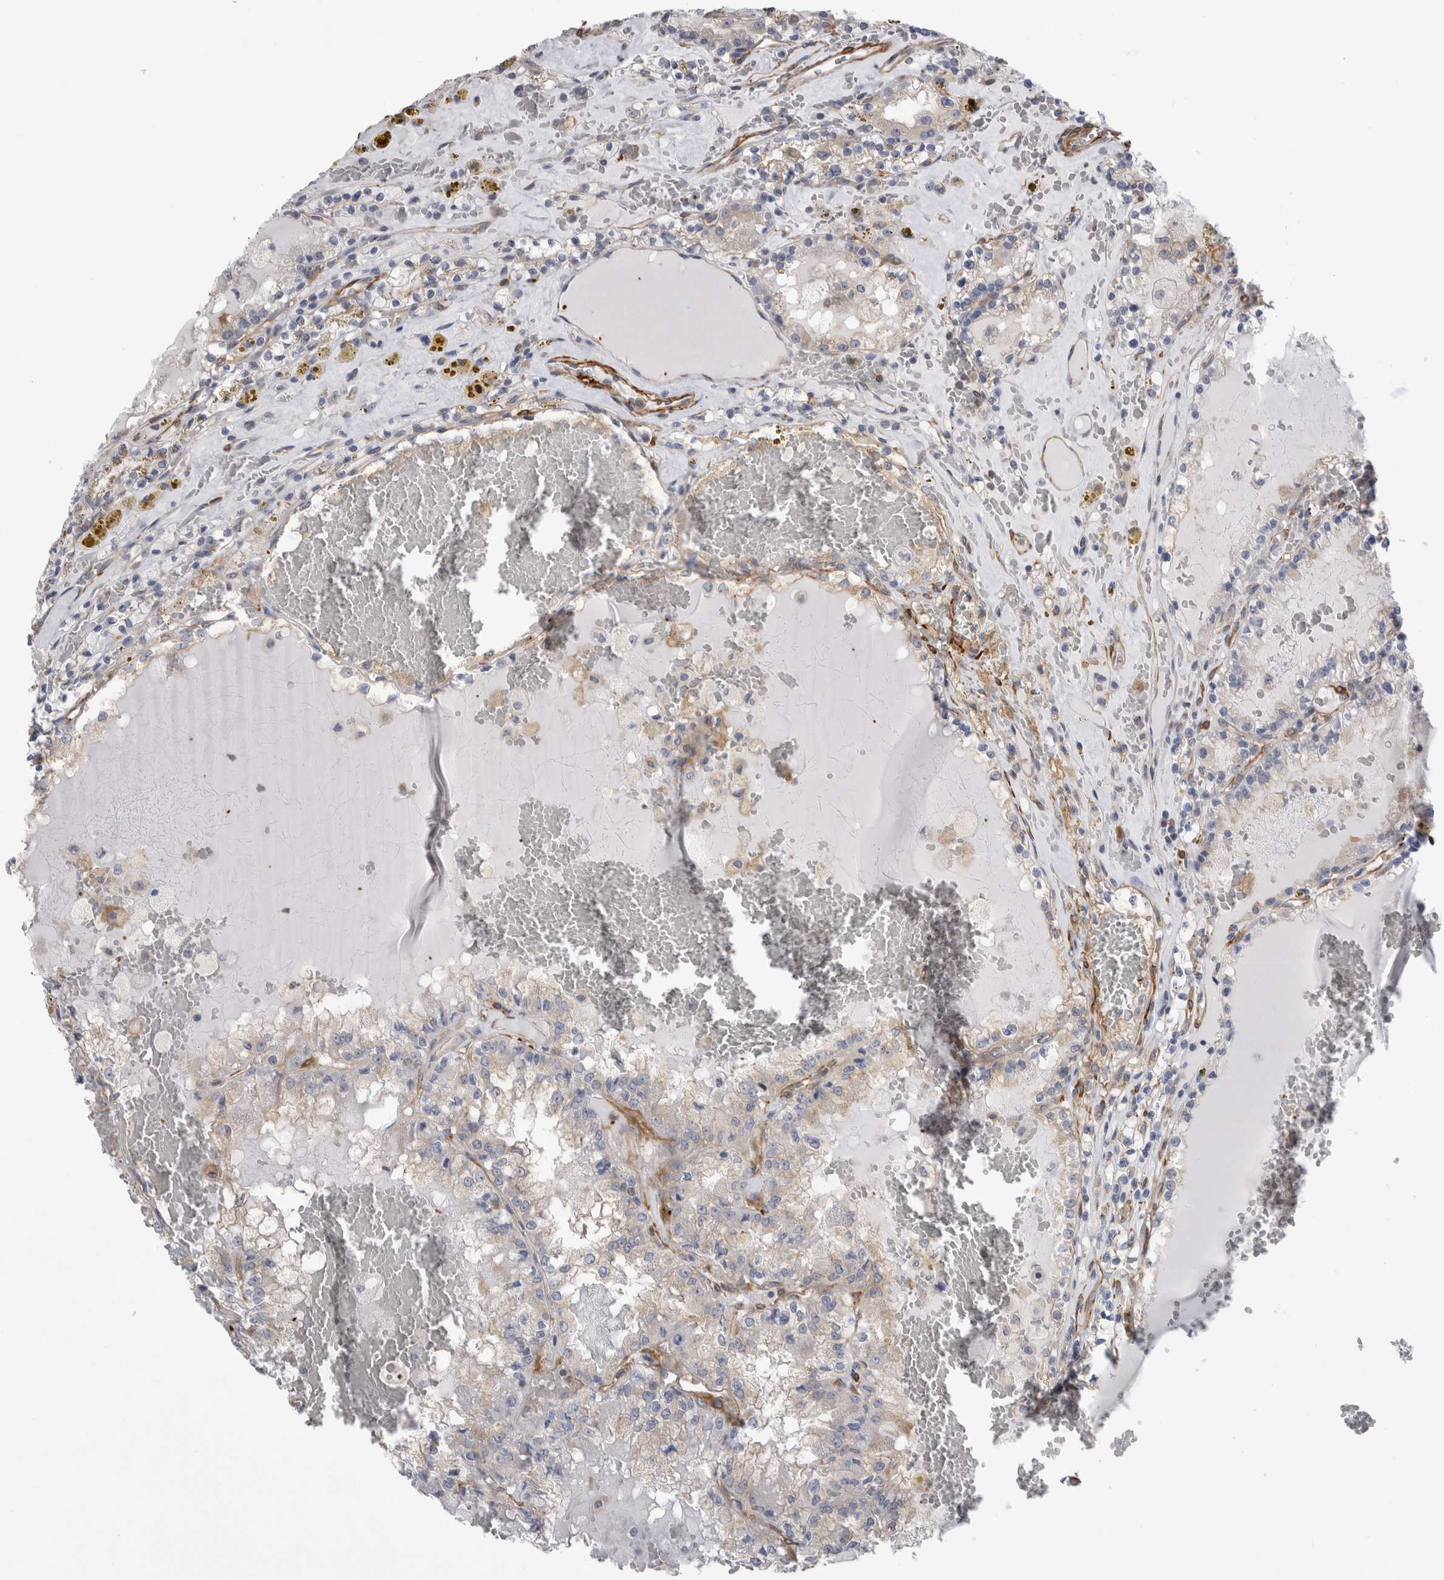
{"staining": {"intensity": "negative", "quantity": "none", "location": "none"}, "tissue": "renal cancer", "cell_type": "Tumor cells", "image_type": "cancer", "snomed": [{"axis": "morphology", "description": "Adenocarcinoma, NOS"}, {"axis": "topography", "description": "Kidney"}], "caption": "Tumor cells are negative for brown protein staining in renal cancer.", "gene": "EPRS1", "patient": {"sex": "female", "age": 56}}